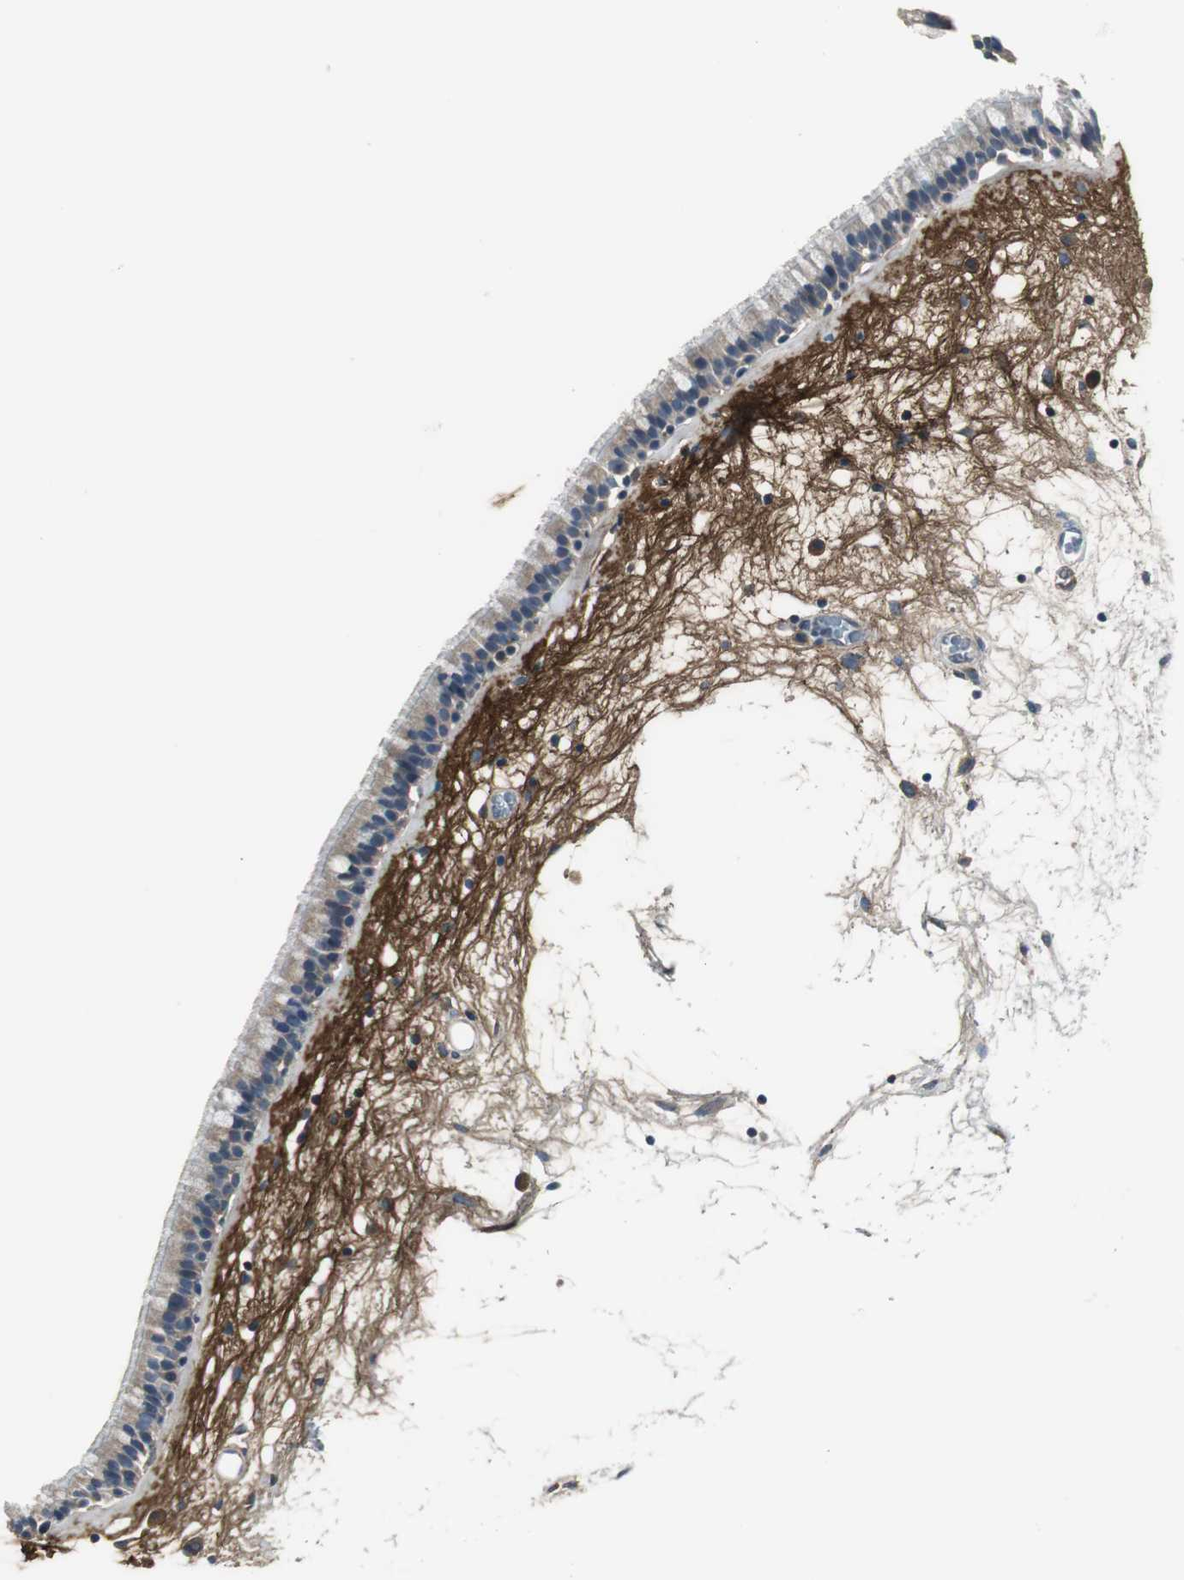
{"staining": {"intensity": "weak", "quantity": ">75%", "location": "cytoplasmic/membranous"}, "tissue": "nasopharynx", "cell_type": "Respiratory epithelial cells", "image_type": "normal", "snomed": [{"axis": "morphology", "description": "Normal tissue, NOS"}, {"axis": "morphology", "description": "Inflammation, NOS"}, {"axis": "topography", "description": "Nasopharynx"}], "caption": "IHC image of unremarkable nasopharynx: human nasopharynx stained using immunohistochemistry (IHC) displays low levels of weak protein expression localized specifically in the cytoplasmic/membranous of respiratory epithelial cells, appearing as a cytoplasmic/membranous brown color.", "gene": "MSTO1", "patient": {"sex": "male", "age": 48}}